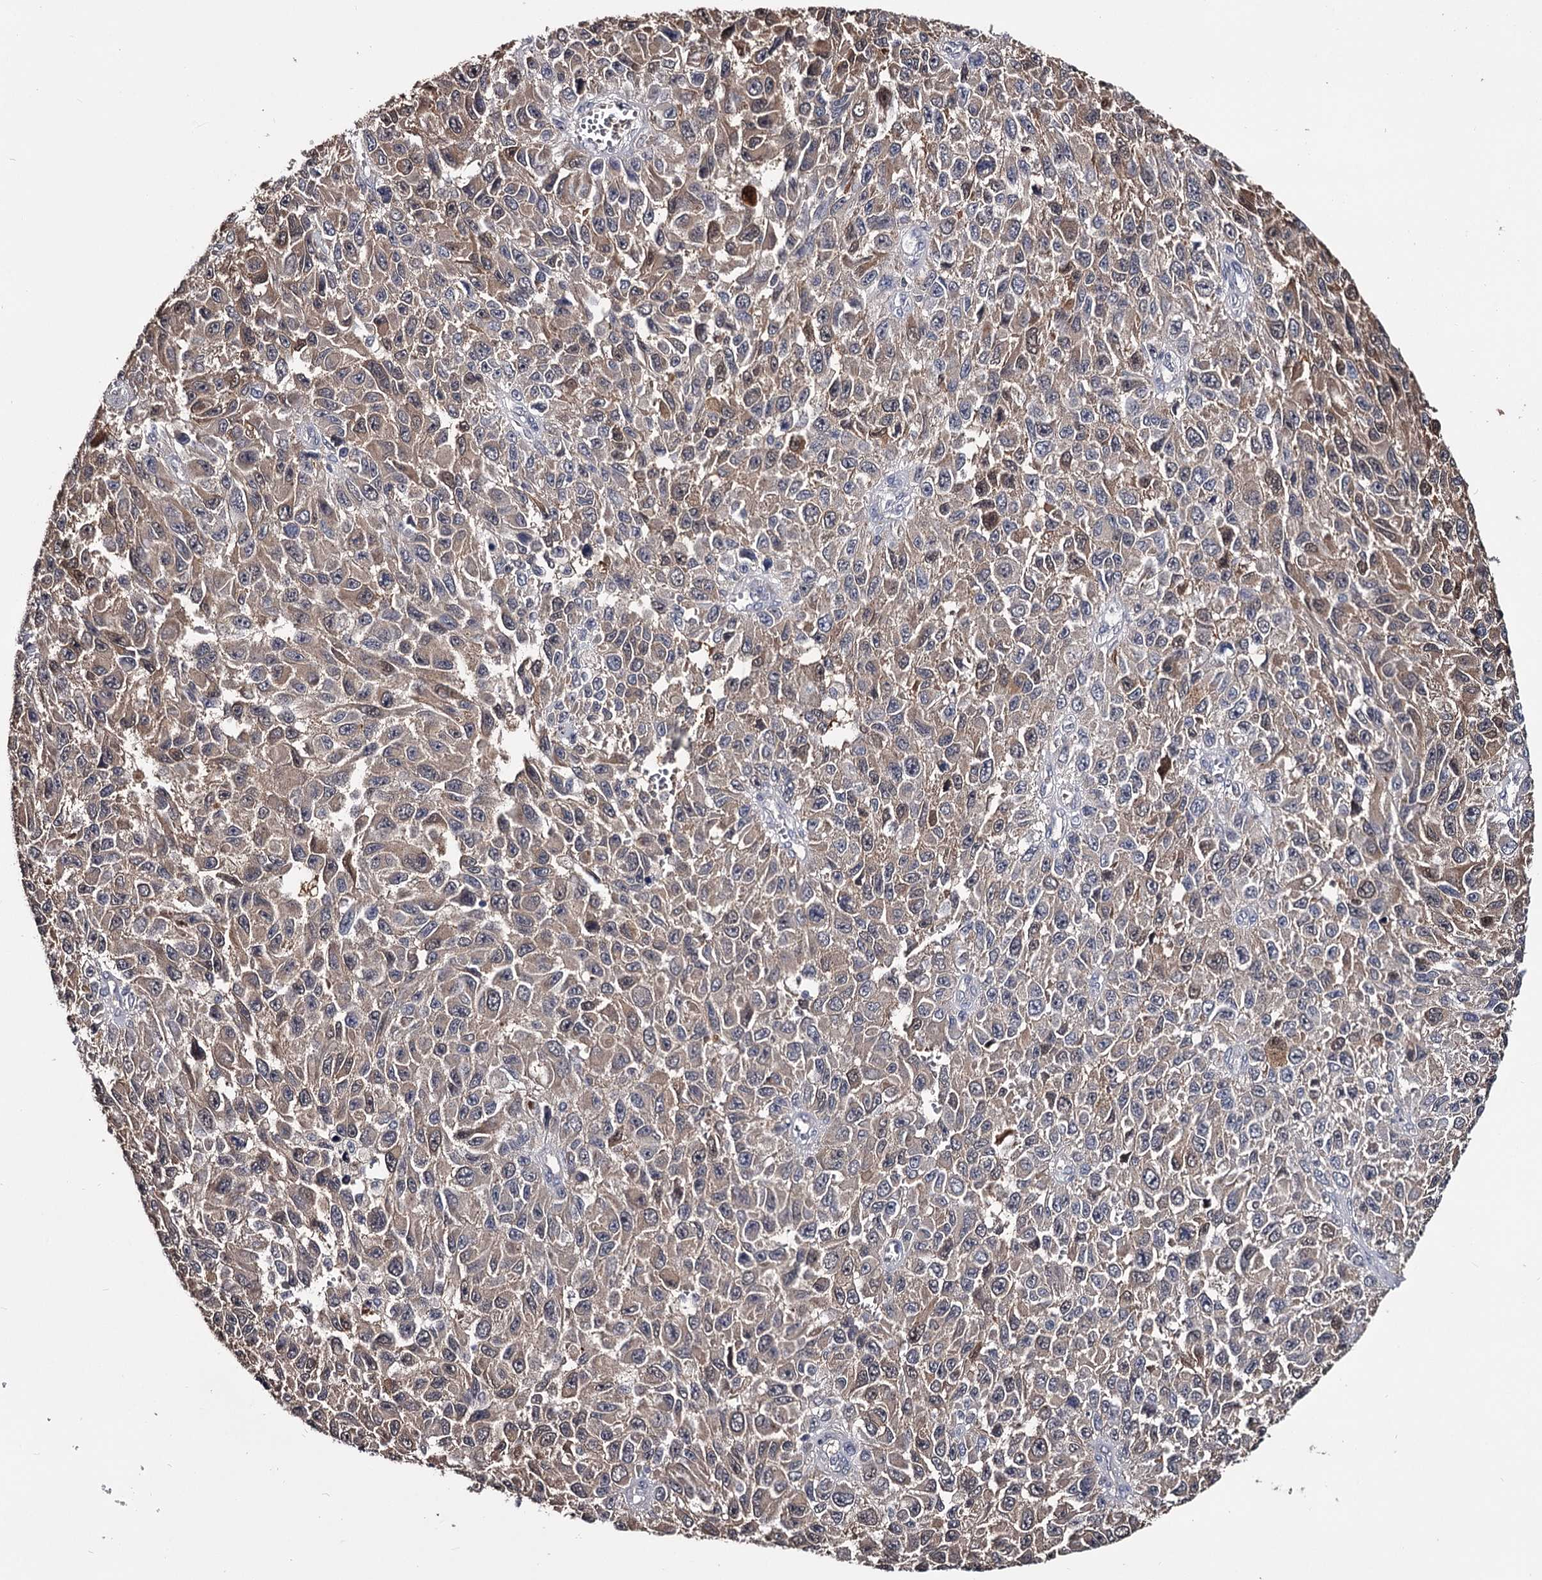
{"staining": {"intensity": "moderate", "quantity": "25%-75%", "location": "cytoplasmic/membranous"}, "tissue": "melanoma", "cell_type": "Tumor cells", "image_type": "cancer", "snomed": [{"axis": "morphology", "description": "Normal tissue, NOS"}, {"axis": "morphology", "description": "Malignant melanoma, NOS"}, {"axis": "topography", "description": "Skin"}], "caption": "This histopathology image exhibits melanoma stained with immunohistochemistry (IHC) to label a protein in brown. The cytoplasmic/membranous of tumor cells show moderate positivity for the protein. Nuclei are counter-stained blue.", "gene": "GSTO1", "patient": {"sex": "female", "age": 96}}